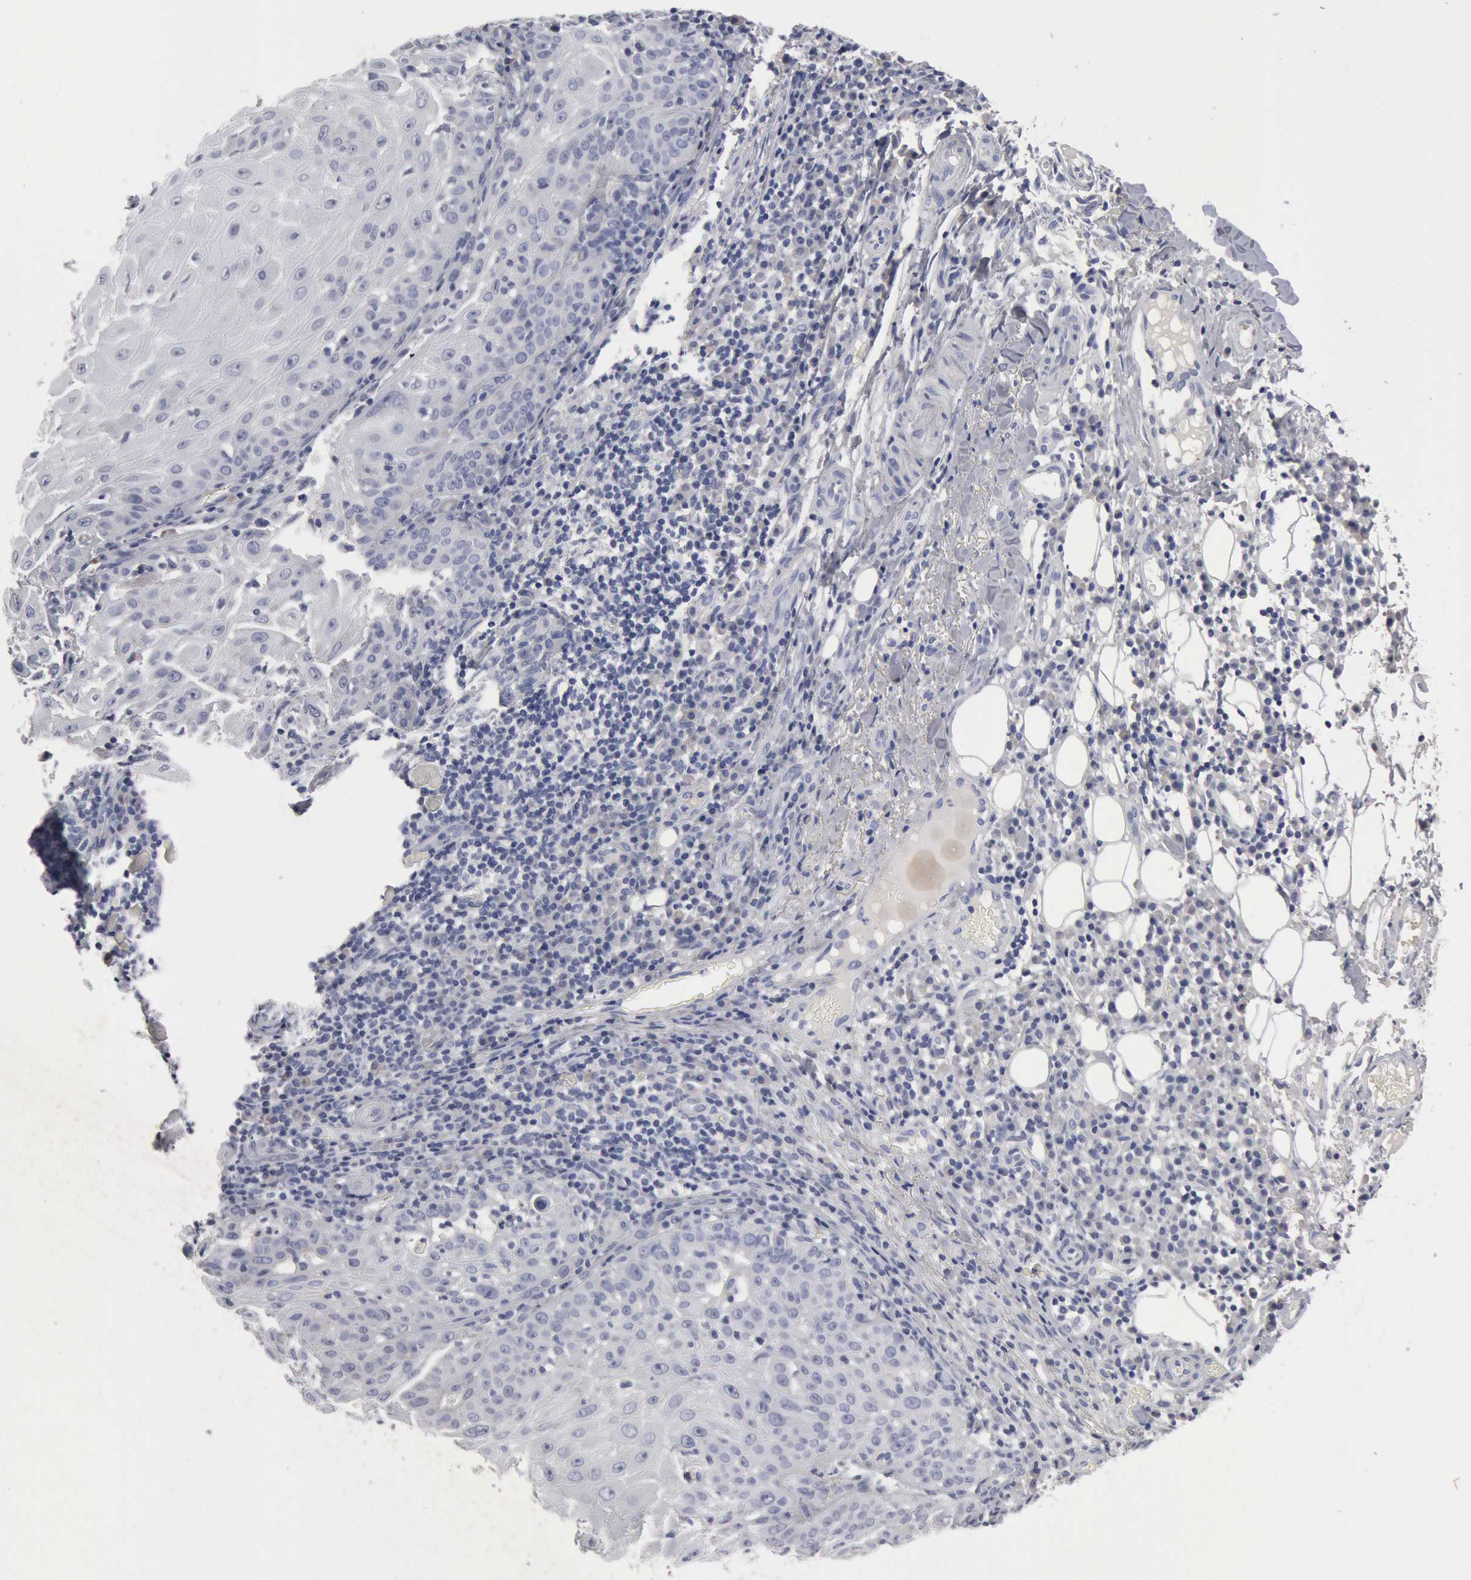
{"staining": {"intensity": "negative", "quantity": "none", "location": "none"}, "tissue": "skin cancer", "cell_type": "Tumor cells", "image_type": "cancer", "snomed": [{"axis": "morphology", "description": "Squamous cell carcinoma, NOS"}, {"axis": "topography", "description": "Skin"}], "caption": "This is a image of immunohistochemistry (IHC) staining of squamous cell carcinoma (skin), which shows no staining in tumor cells.", "gene": "FOXA2", "patient": {"sex": "female", "age": 89}}